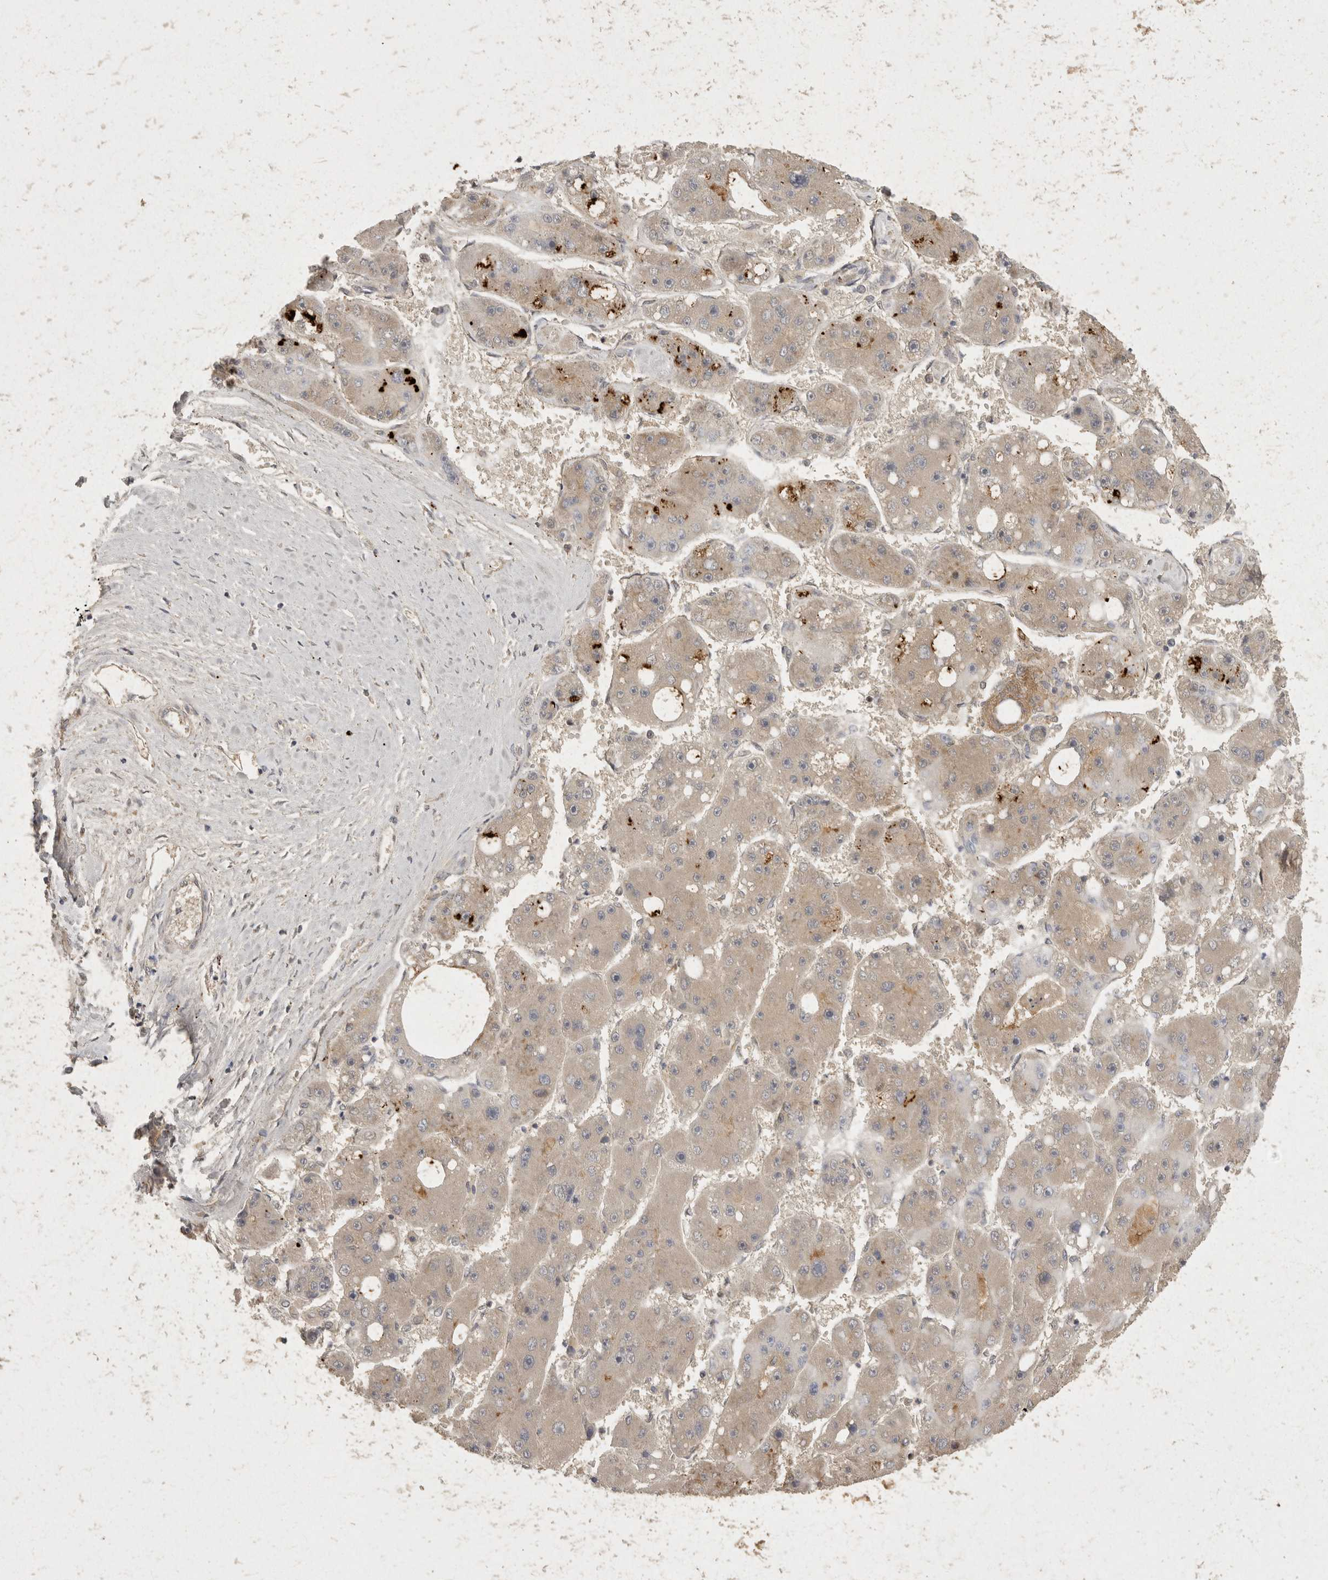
{"staining": {"intensity": "weak", "quantity": "25%-75%", "location": "cytoplasmic/membranous"}, "tissue": "liver cancer", "cell_type": "Tumor cells", "image_type": "cancer", "snomed": [{"axis": "morphology", "description": "Carcinoma, Hepatocellular, NOS"}, {"axis": "topography", "description": "Liver"}], "caption": "The histopathology image shows a brown stain indicating the presence of a protein in the cytoplasmic/membranous of tumor cells in liver cancer (hepatocellular carcinoma).", "gene": "EIF4G3", "patient": {"sex": "female", "age": 61}}